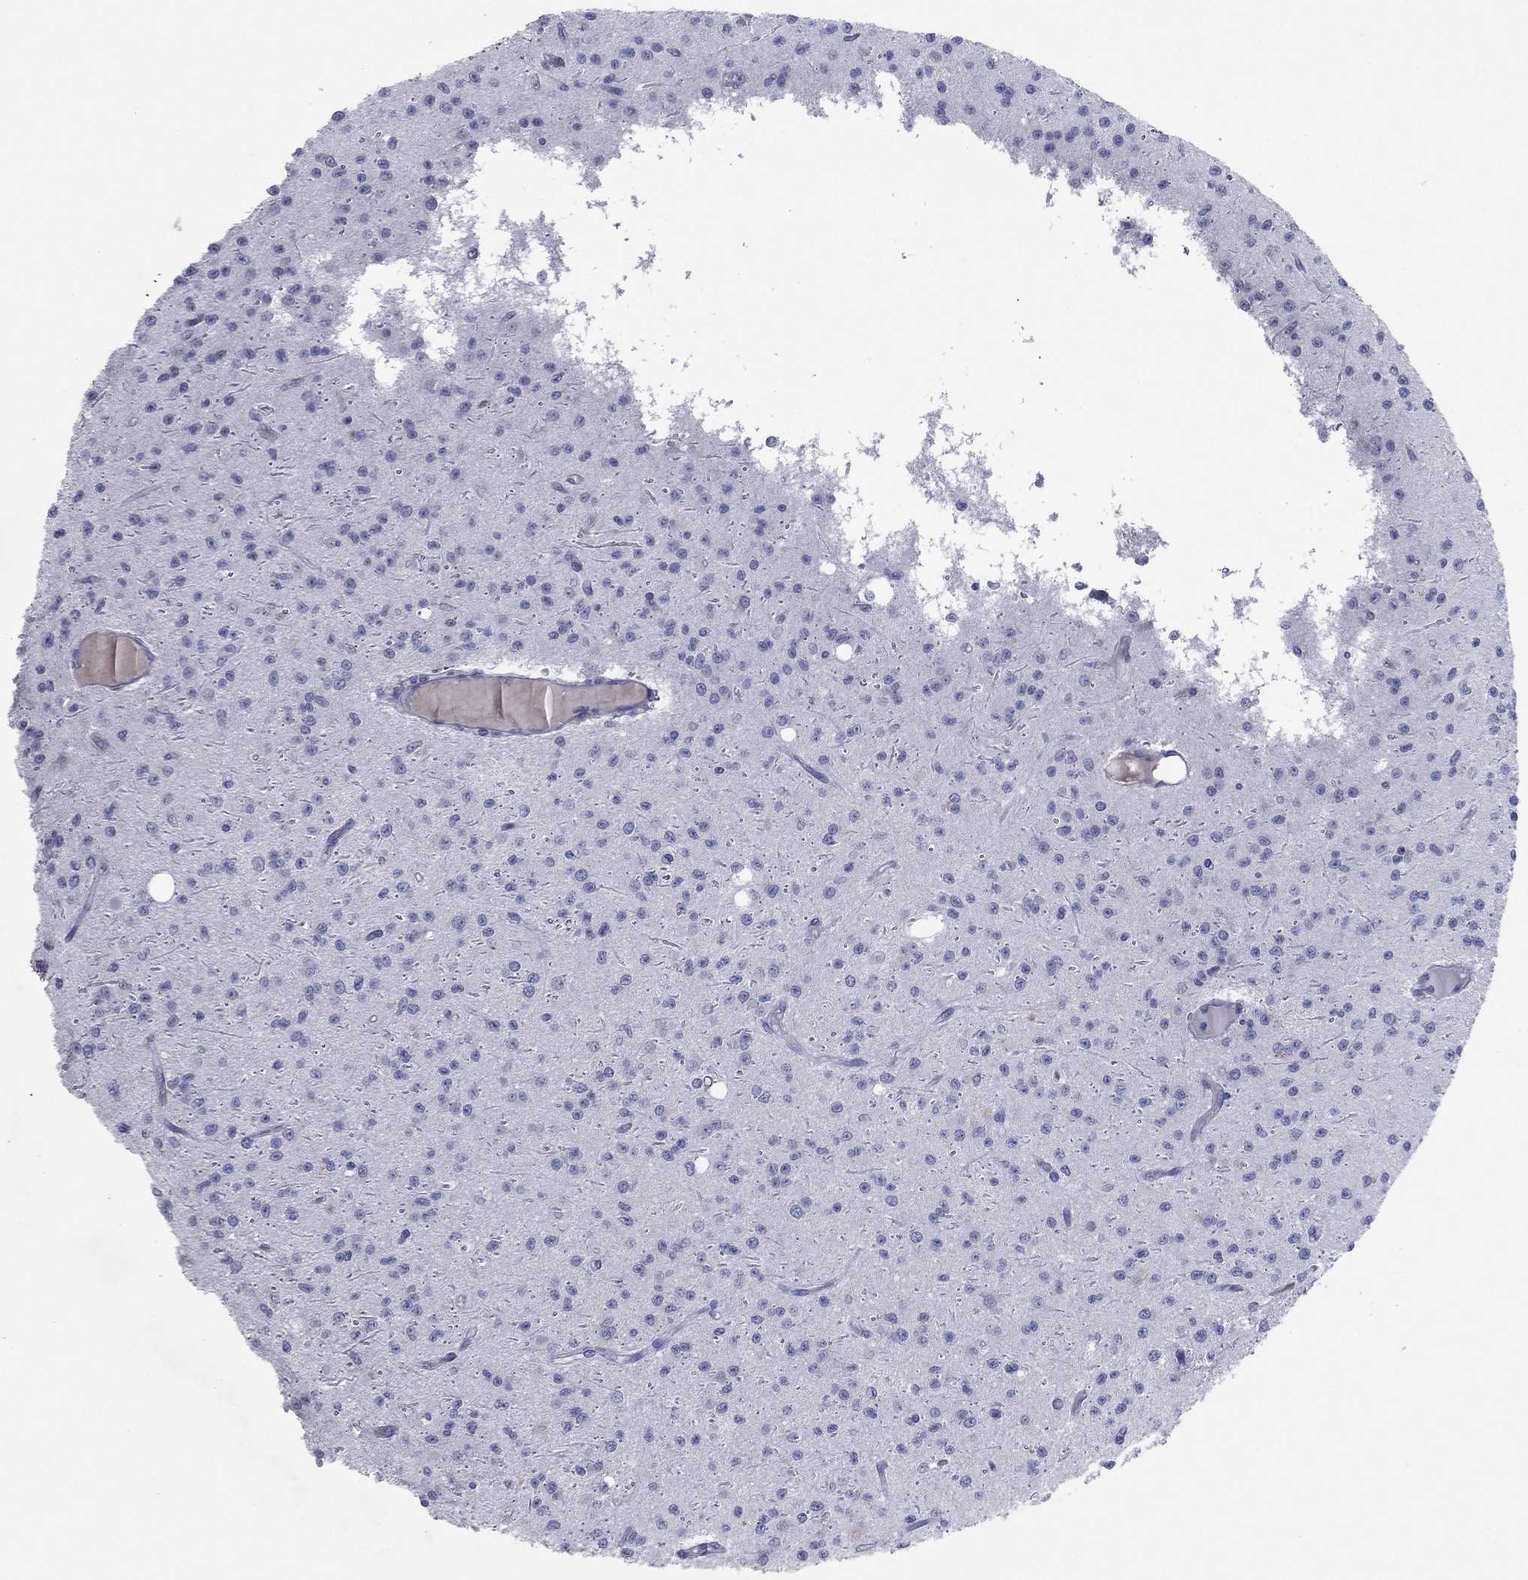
{"staining": {"intensity": "negative", "quantity": "none", "location": "none"}, "tissue": "glioma", "cell_type": "Tumor cells", "image_type": "cancer", "snomed": [{"axis": "morphology", "description": "Glioma, malignant, Low grade"}, {"axis": "topography", "description": "Brain"}], "caption": "Tumor cells are negative for protein expression in human malignant glioma (low-grade). The staining is performed using DAB (3,3'-diaminobenzidine) brown chromogen with nuclei counter-stained in using hematoxylin.", "gene": "CPT1B", "patient": {"sex": "male", "age": 27}}